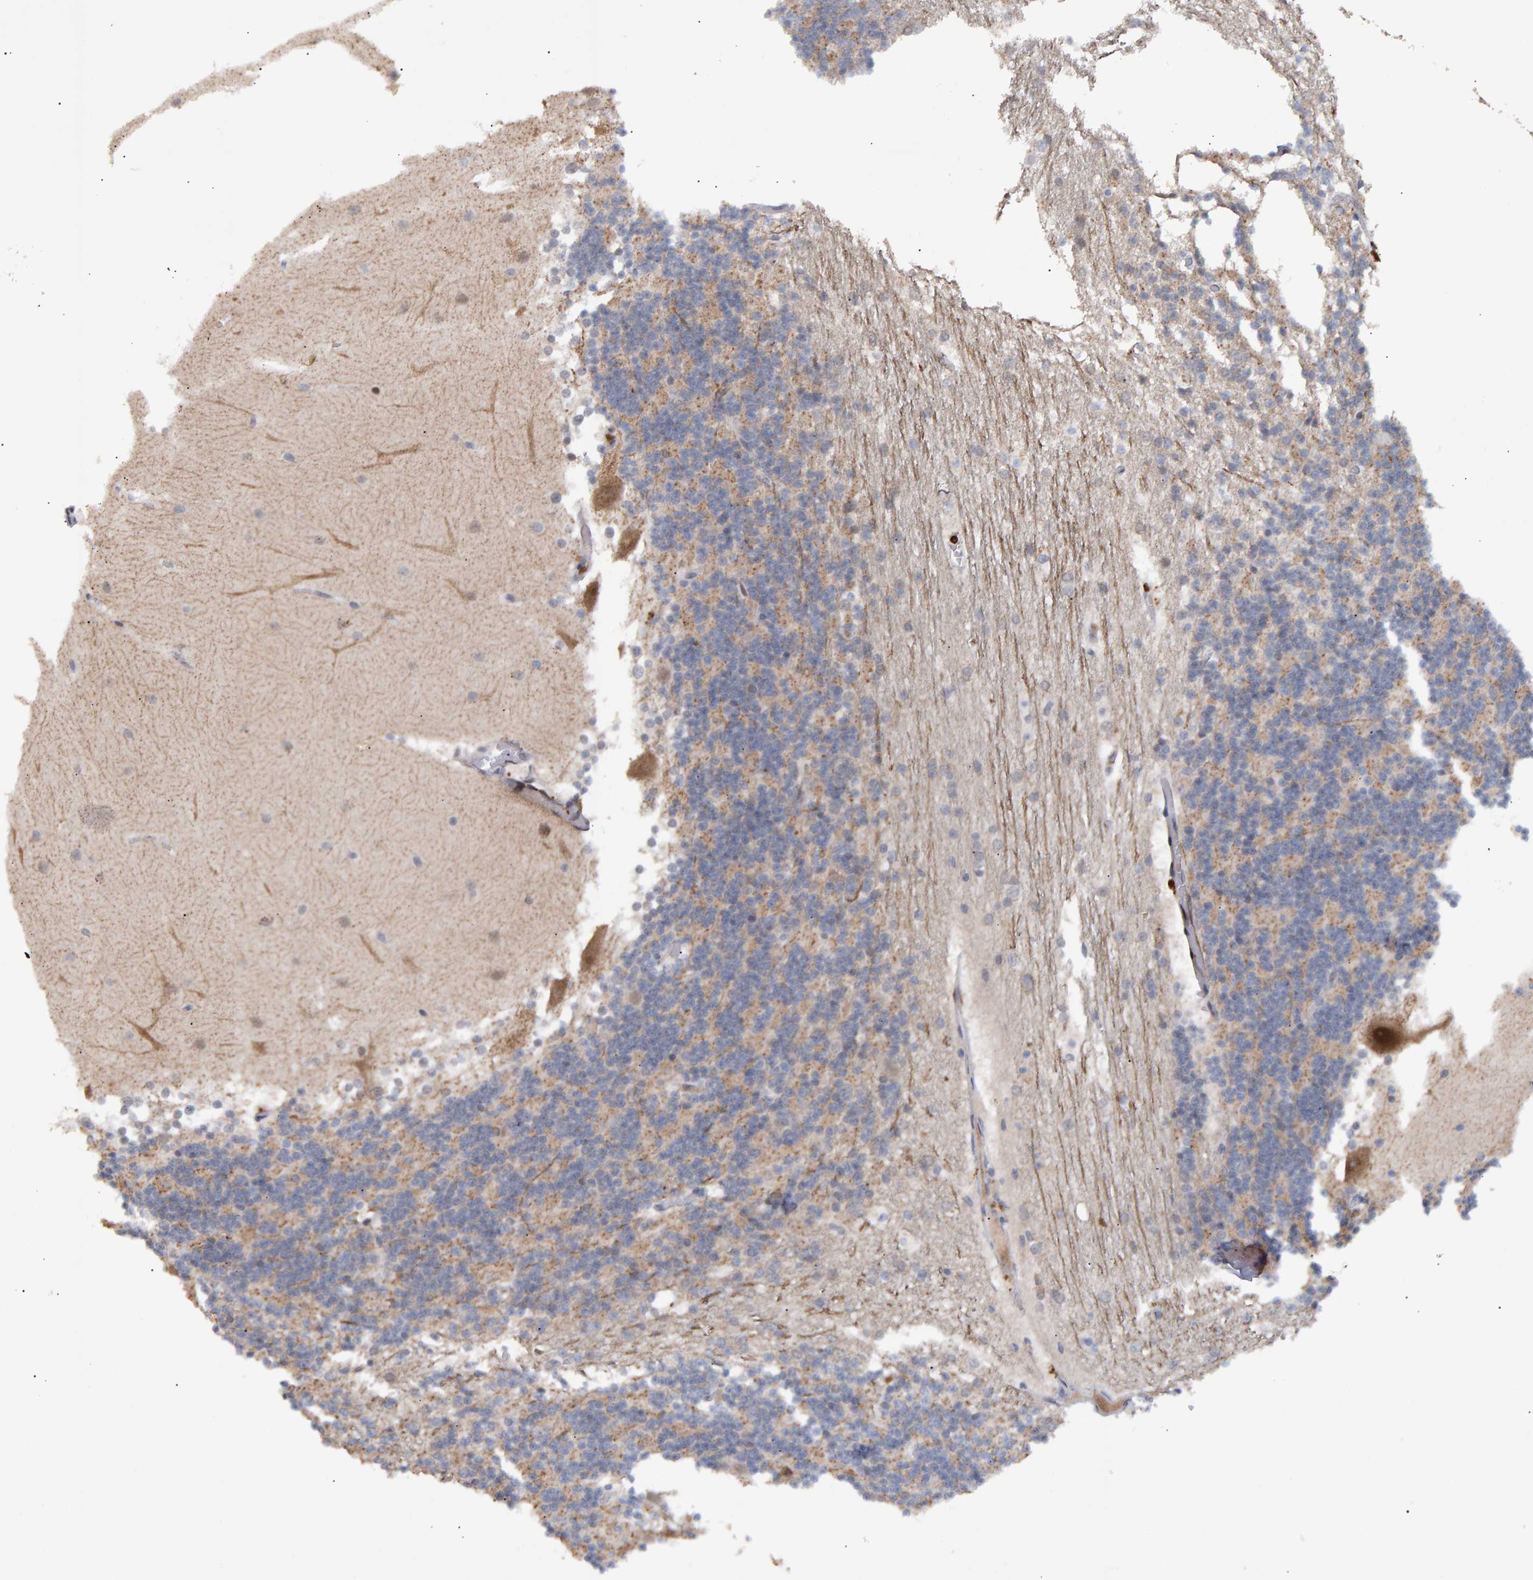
{"staining": {"intensity": "weak", "quantity": ">75%", "location": "cytoplasmic/membranous"}, "tissue": "cerebellum", "cell_type": "Cells in granular layer", "image_type": "normal", "snomed": [{"axis": "morphology", "description": "Normal tissue, NOS"}, {"axis": "topography", "description": "Cerebellum"}], "caption": "This is an image of immunohistochemistry staining of unremarkable cerebellum, which shows weak expression in the cytoplasmic/membranous of cells in granular layer.", "gene": "ESRP1", "patient": {"sex": "female", "age": 19}}